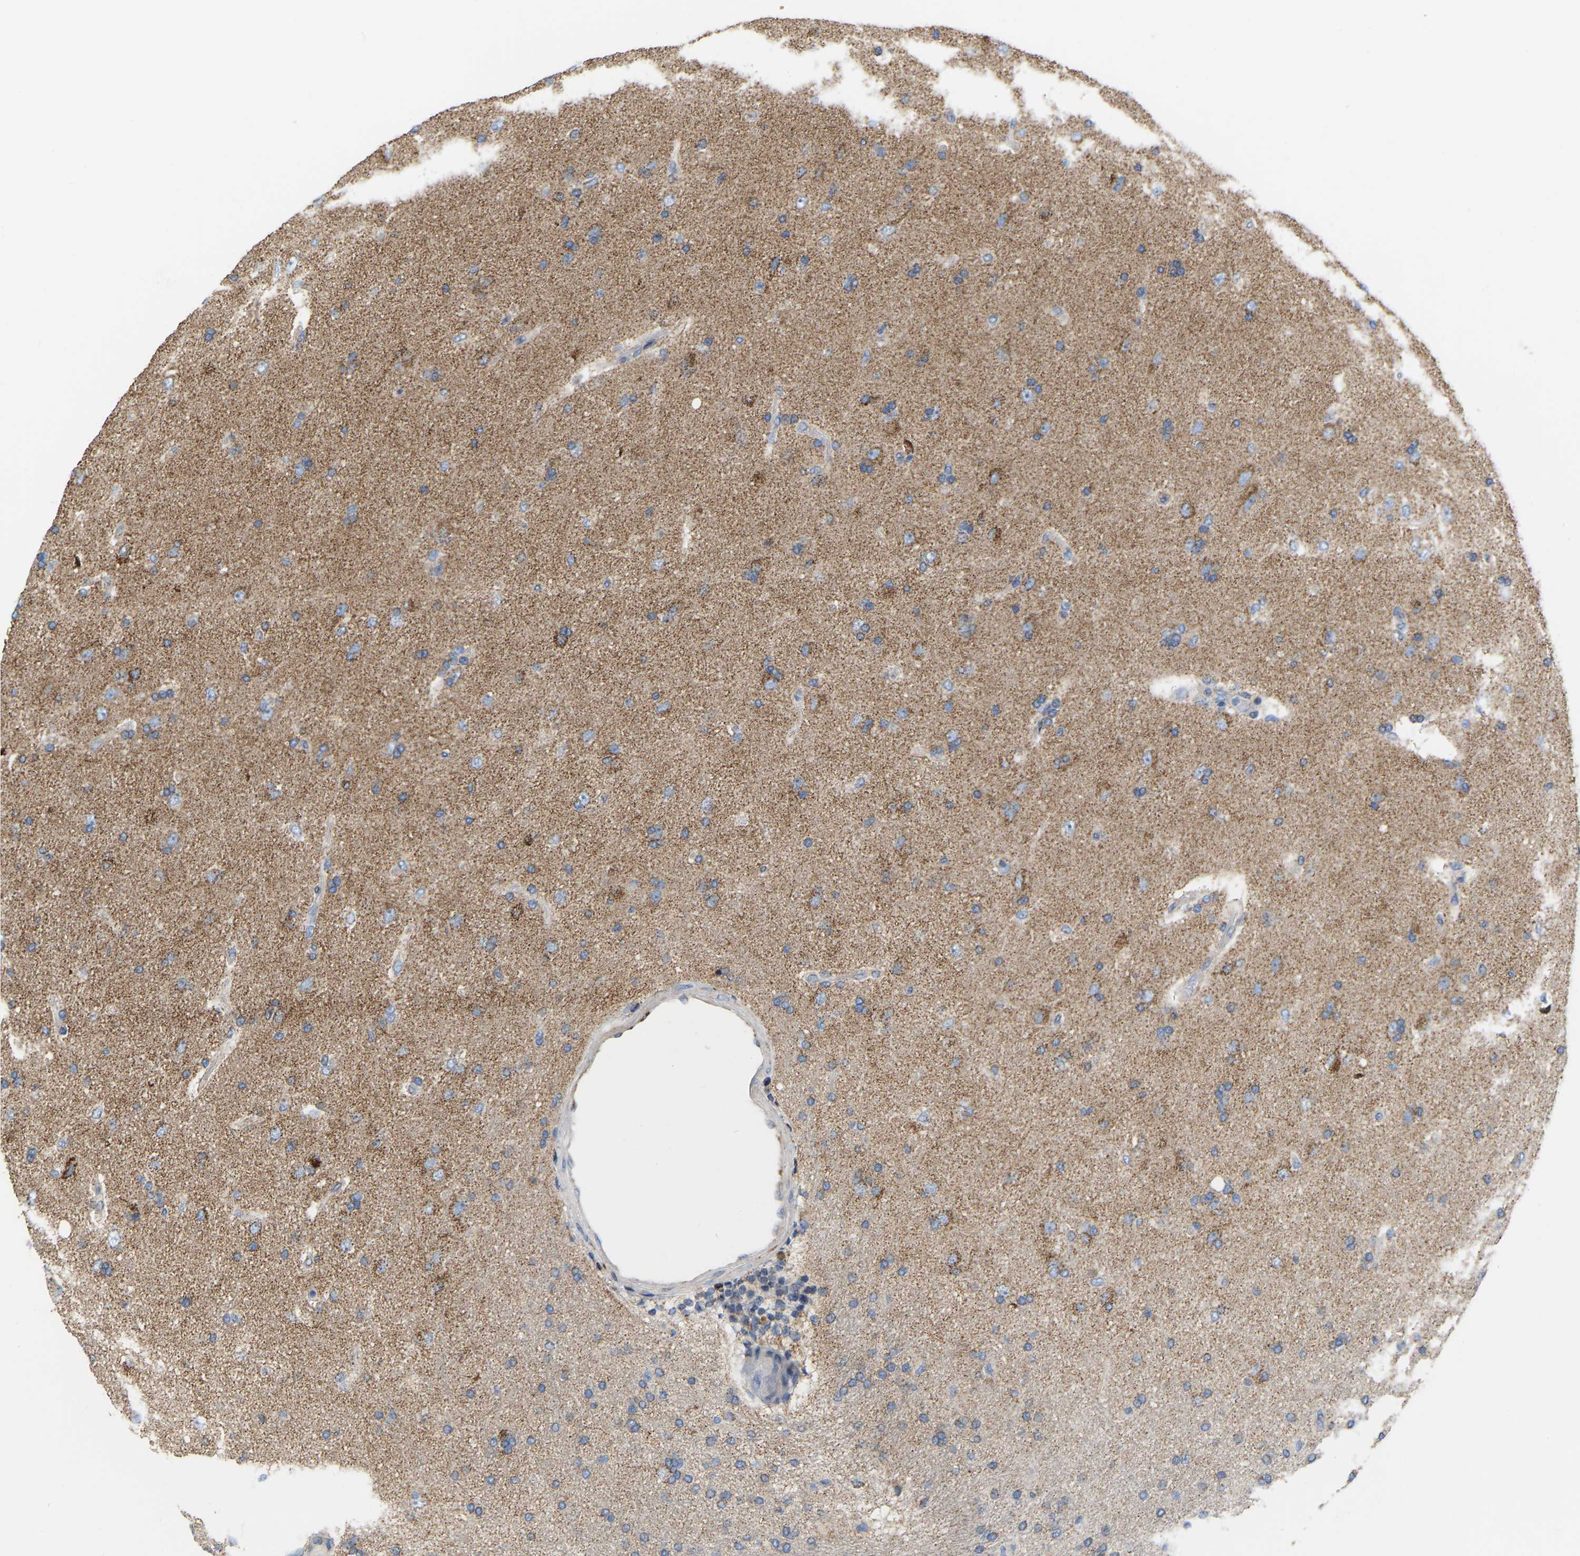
{"staining": {"intensity": "weak", "quantity": "<25%", "location": "cytoplasmic/membranous"}, "tissue": "glioma", "cell_type": "Tumor cells", "image_type": "cancer", "snomed": [{"axis": "morphology", "description": "Glioma, malignant, High grade"}, {"axis": "topography", "description": "Brain"}], "caption": "The photomicrograph exhibits no significant expression in tumor cells of high-grade glioma (malignant).", "gene": "CBLB", "patient": {"sex": "male", "age": 72}}